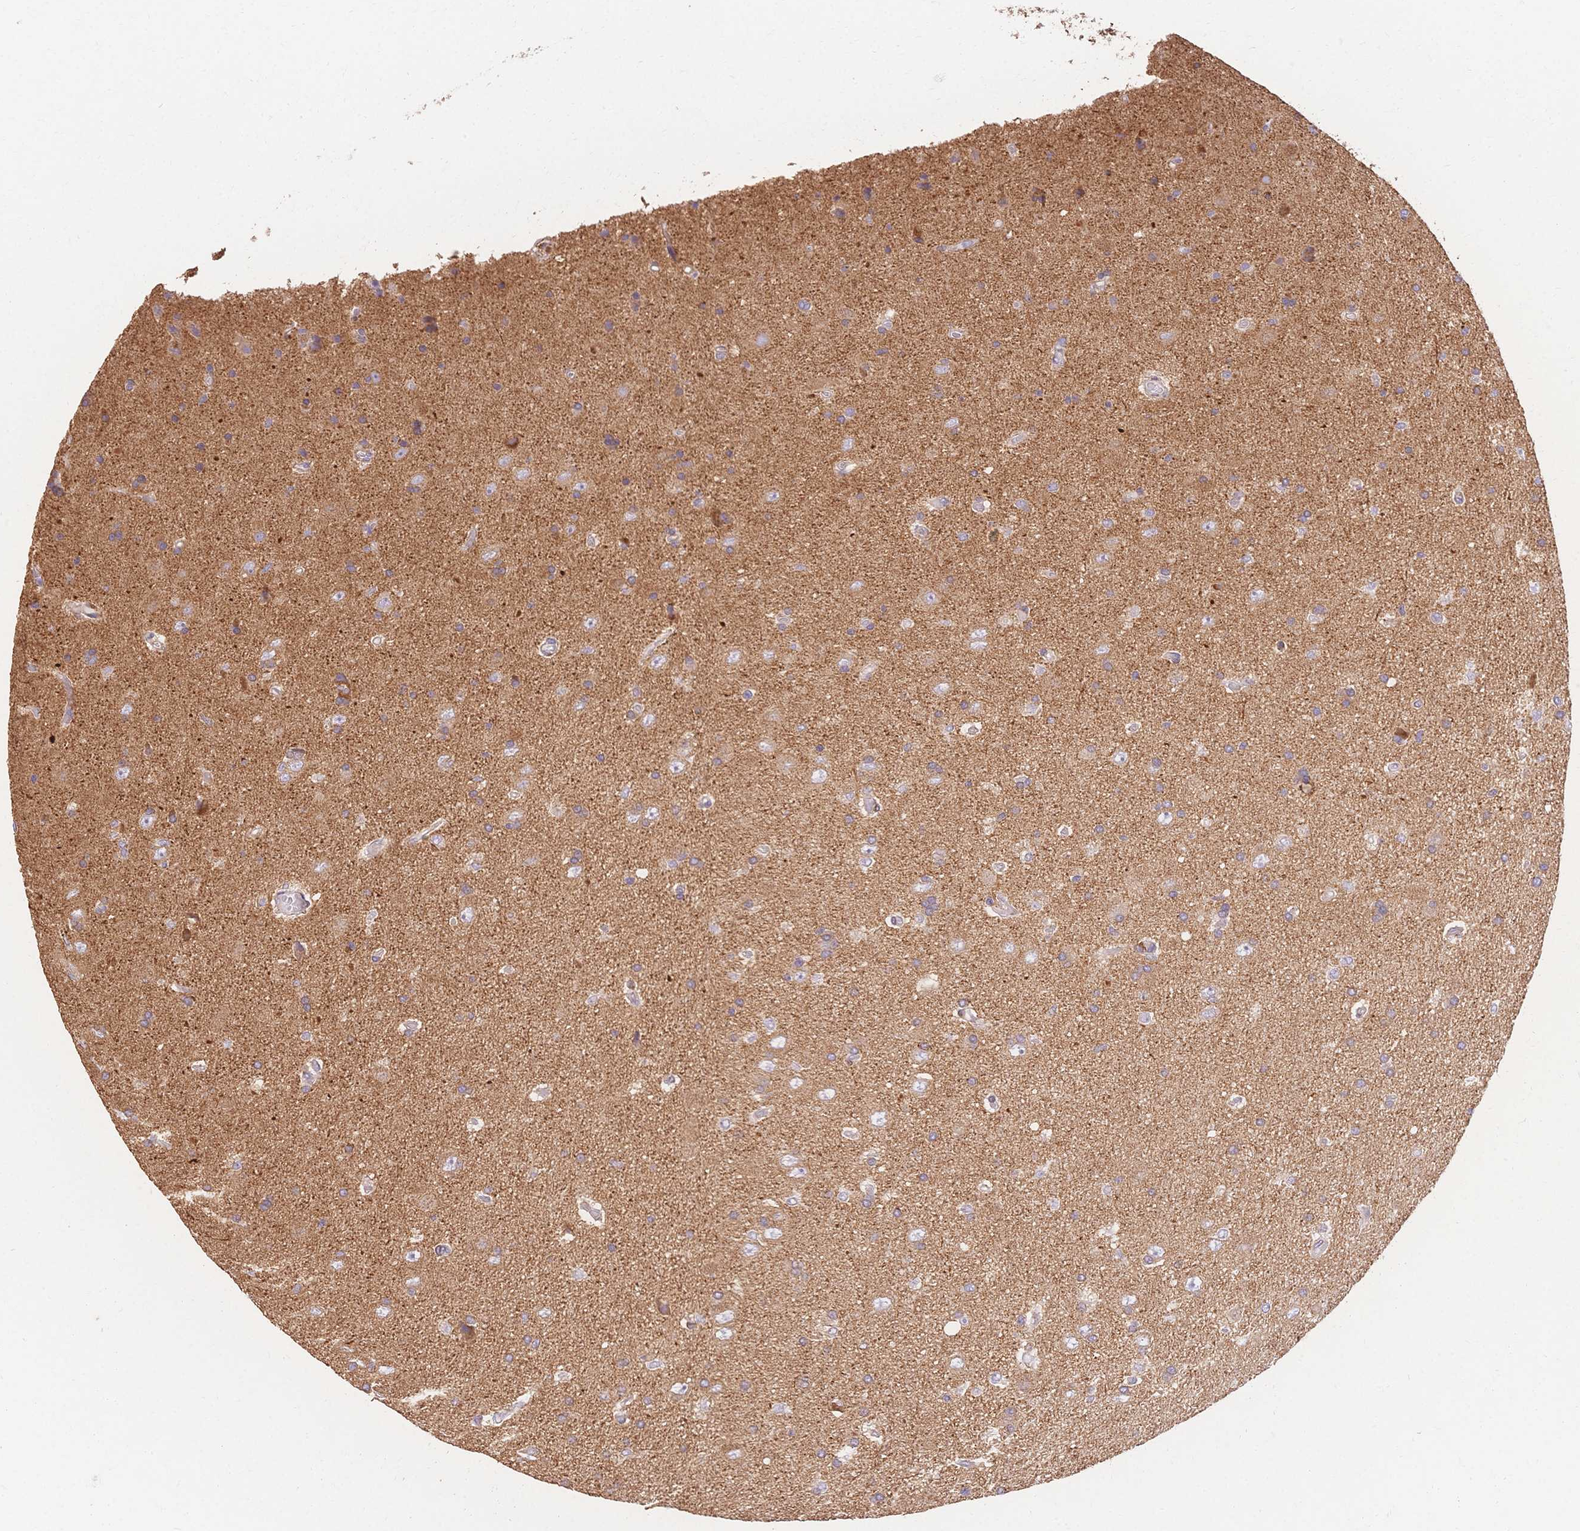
{"staining": {"intensity": "moderate", "quantity": "<25%", "location": "cytoplasmic/membranous"}, "tissue": "glioma", "cell_type": "Tumor cells", "image_type": "cancer", "snomed": [{"axis": "morphology", "description": "Glioma, malignant, High grade"}, {"axis": "topography", "description": "Cerebral cortex"}], "caption": "An IHC photomicrograph of neoplastic tissue is shown. Protein staining in brown labels moderate cytoplasmic/membranous positivity in malignant glioma (high-grade) within tumor cells. (Stains: DAB in brown, nuclei in blue, Microscopy: brightfield microscopy at high magnification).", "gene": "HS3ST5", "patient": {"sex": "male", "age": 70}}